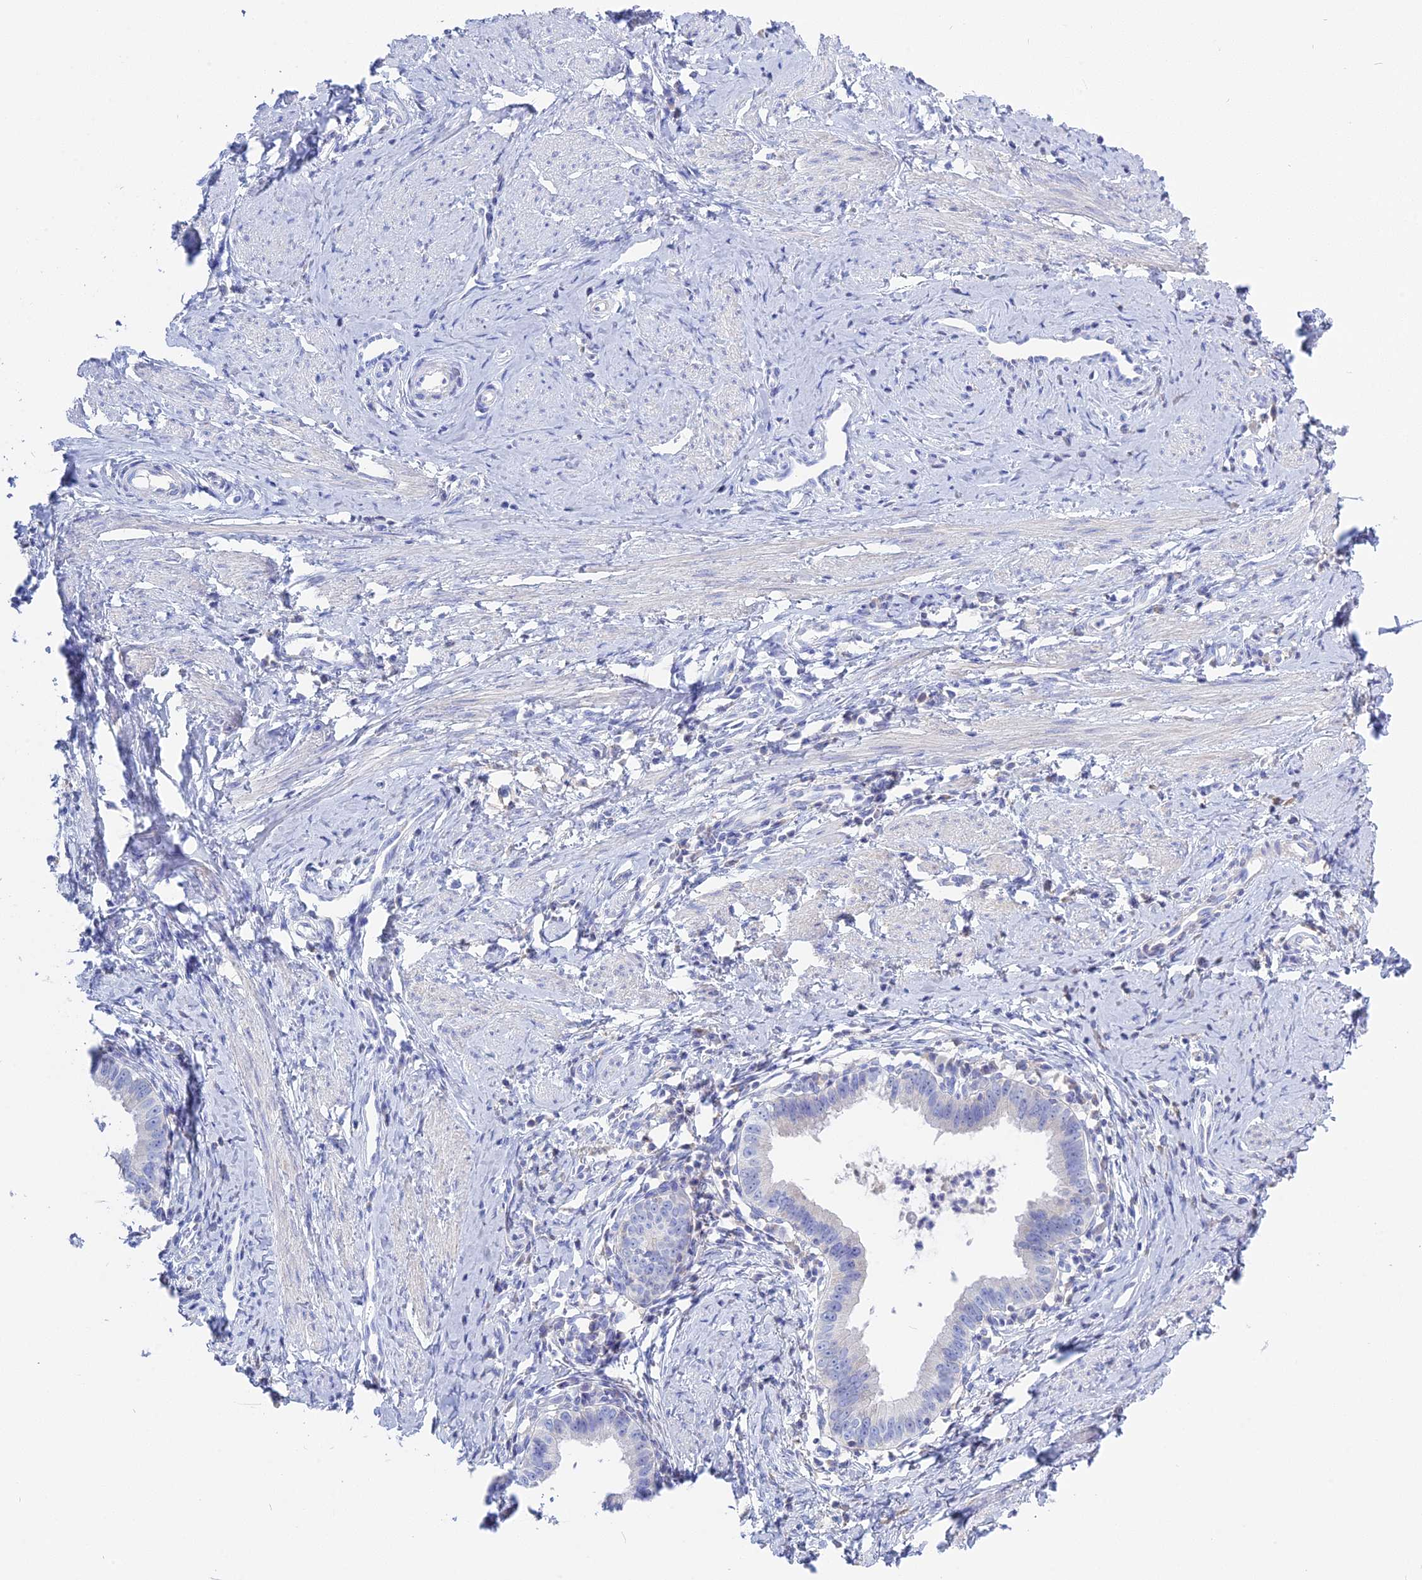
{"staining": {"intensity": "negative", "quantity": "none", "location": "none"}, "tissue": "cervical cancer", "cell_type": "Tumor cells", "image_type": "cancer", "snomed": [{"axis": "morphology", "description": "Adenocarcinoma, NOS"}, {"axis": "topography", "description": "Cervix"}], "caption": "Immunohistochemical staining of cervical cancer (adenocarcinoma) reveals no significant positivity in tumor cells.", "gene": "ADGRA1", "patient": {"sex": "female", "age": 36}}